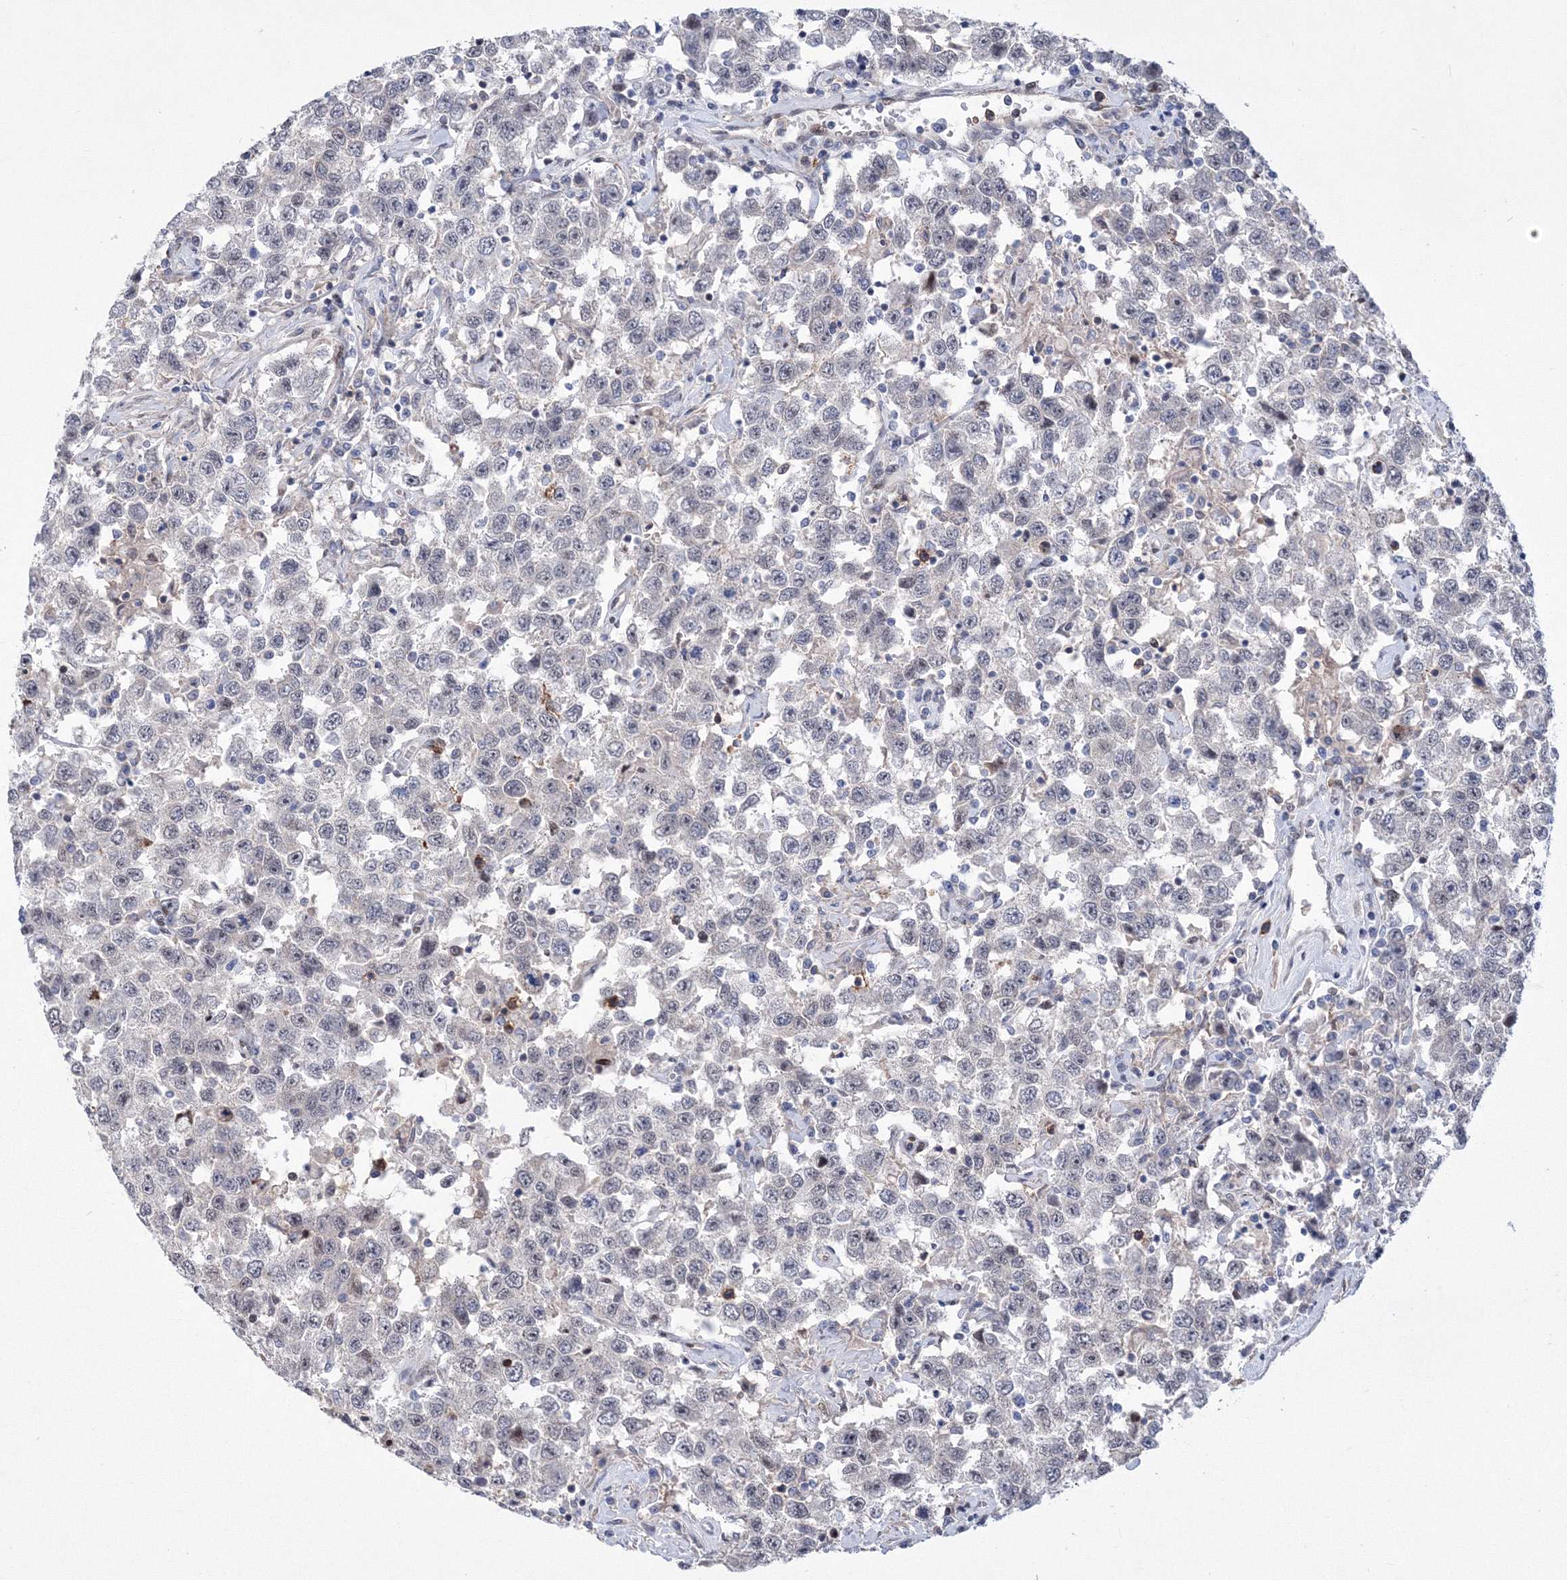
{"staining": {"intensity": "negative", "quantity": "none", "location": "none"}, "tissue": "testis cancer", "cell_type": "Tumor cells", "image_type": "cancer", "snomed": [{"axis": "morphology", "description": "Seminoma, NOS"}, {"axis": "topography", "description": "Testis"}], "caption": "An IHC image of seminoma (testis) is shown. There is no staining in tumor cells of seminoma (testis). (Immunohistochemistry, brightfield microscopy, high magnification).", "gene": "RNPEPL1", "patient": {"sex": "male", "age": 41}}